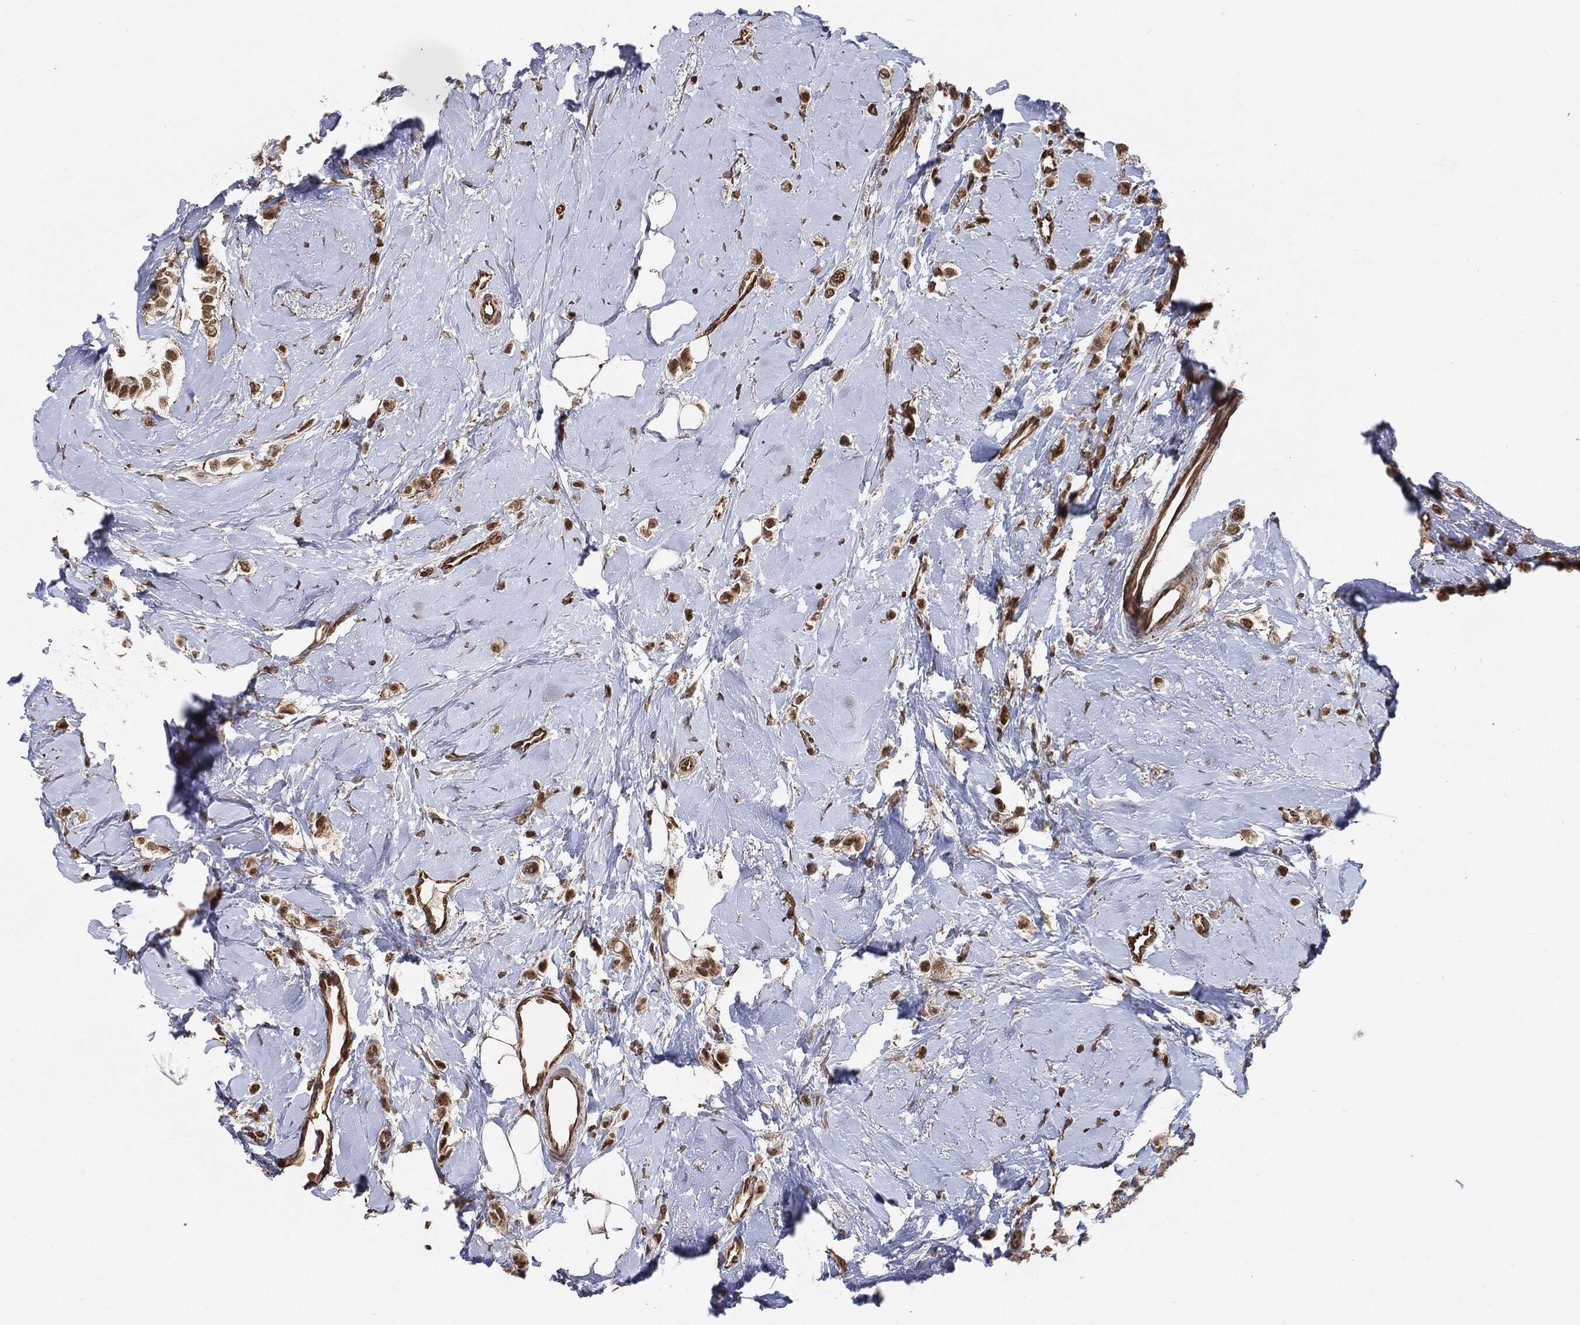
{"staining": {"intensity": "strong", "quantity": "25%-75%", "location": "nuclear"}, "tissue": "breast cancer", "cell_type": "Tumor cells", "image_type": "cancer", "snomed": [{"axis": "morphology", "description": "Lobular carcinoma"}, {"axis": "topography", "description": "Breast"}], "caption": "Breast lobular carcinoma stained with a protein marker displays strong staining in tumor cells.", "gene": "TP53RK", "patient": {"sex": "female", "age": 66}}